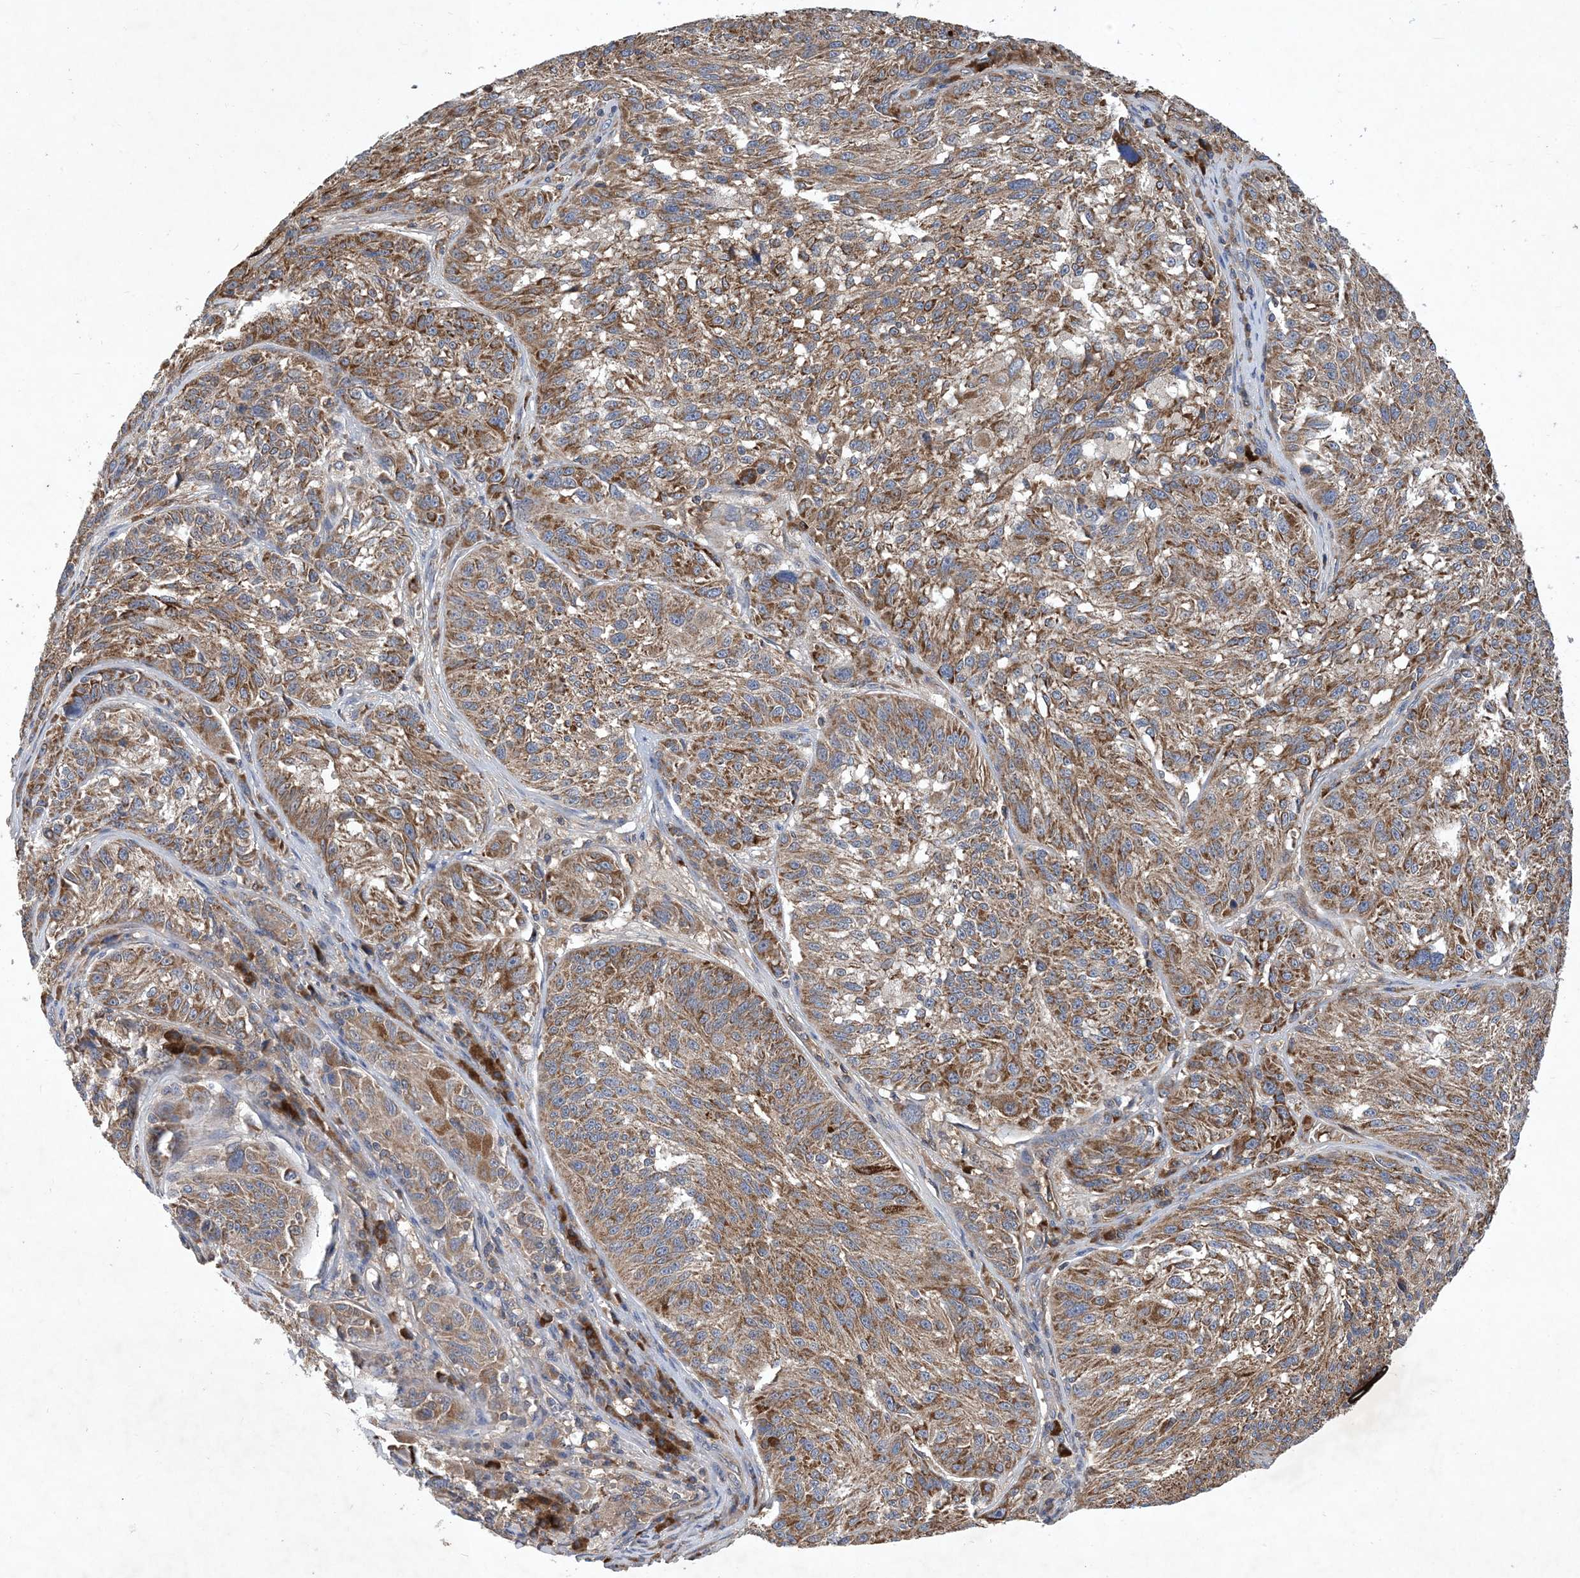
{"staining": {"intensity": "moderate", "quantity": ">75%", "location": "cytoplasmic/membranous"}, "tissue": "melanoma", "cell_type": "Tumor cells", "image_type": "cancer", "snomed": [{"axis": "morphology", "description": "Malignant melanoma, NOS"}, {"axis": "topography", "description": "Skin"}], "caption": "Melanoma tissue shows moderate cytoplasmic/membranous staining in approximately >75% of tumor cells (DAB IHC with brightfield microscopy, high magnification).", "gene": "STK19", "patient": {"sex": "male", "age": 53}}